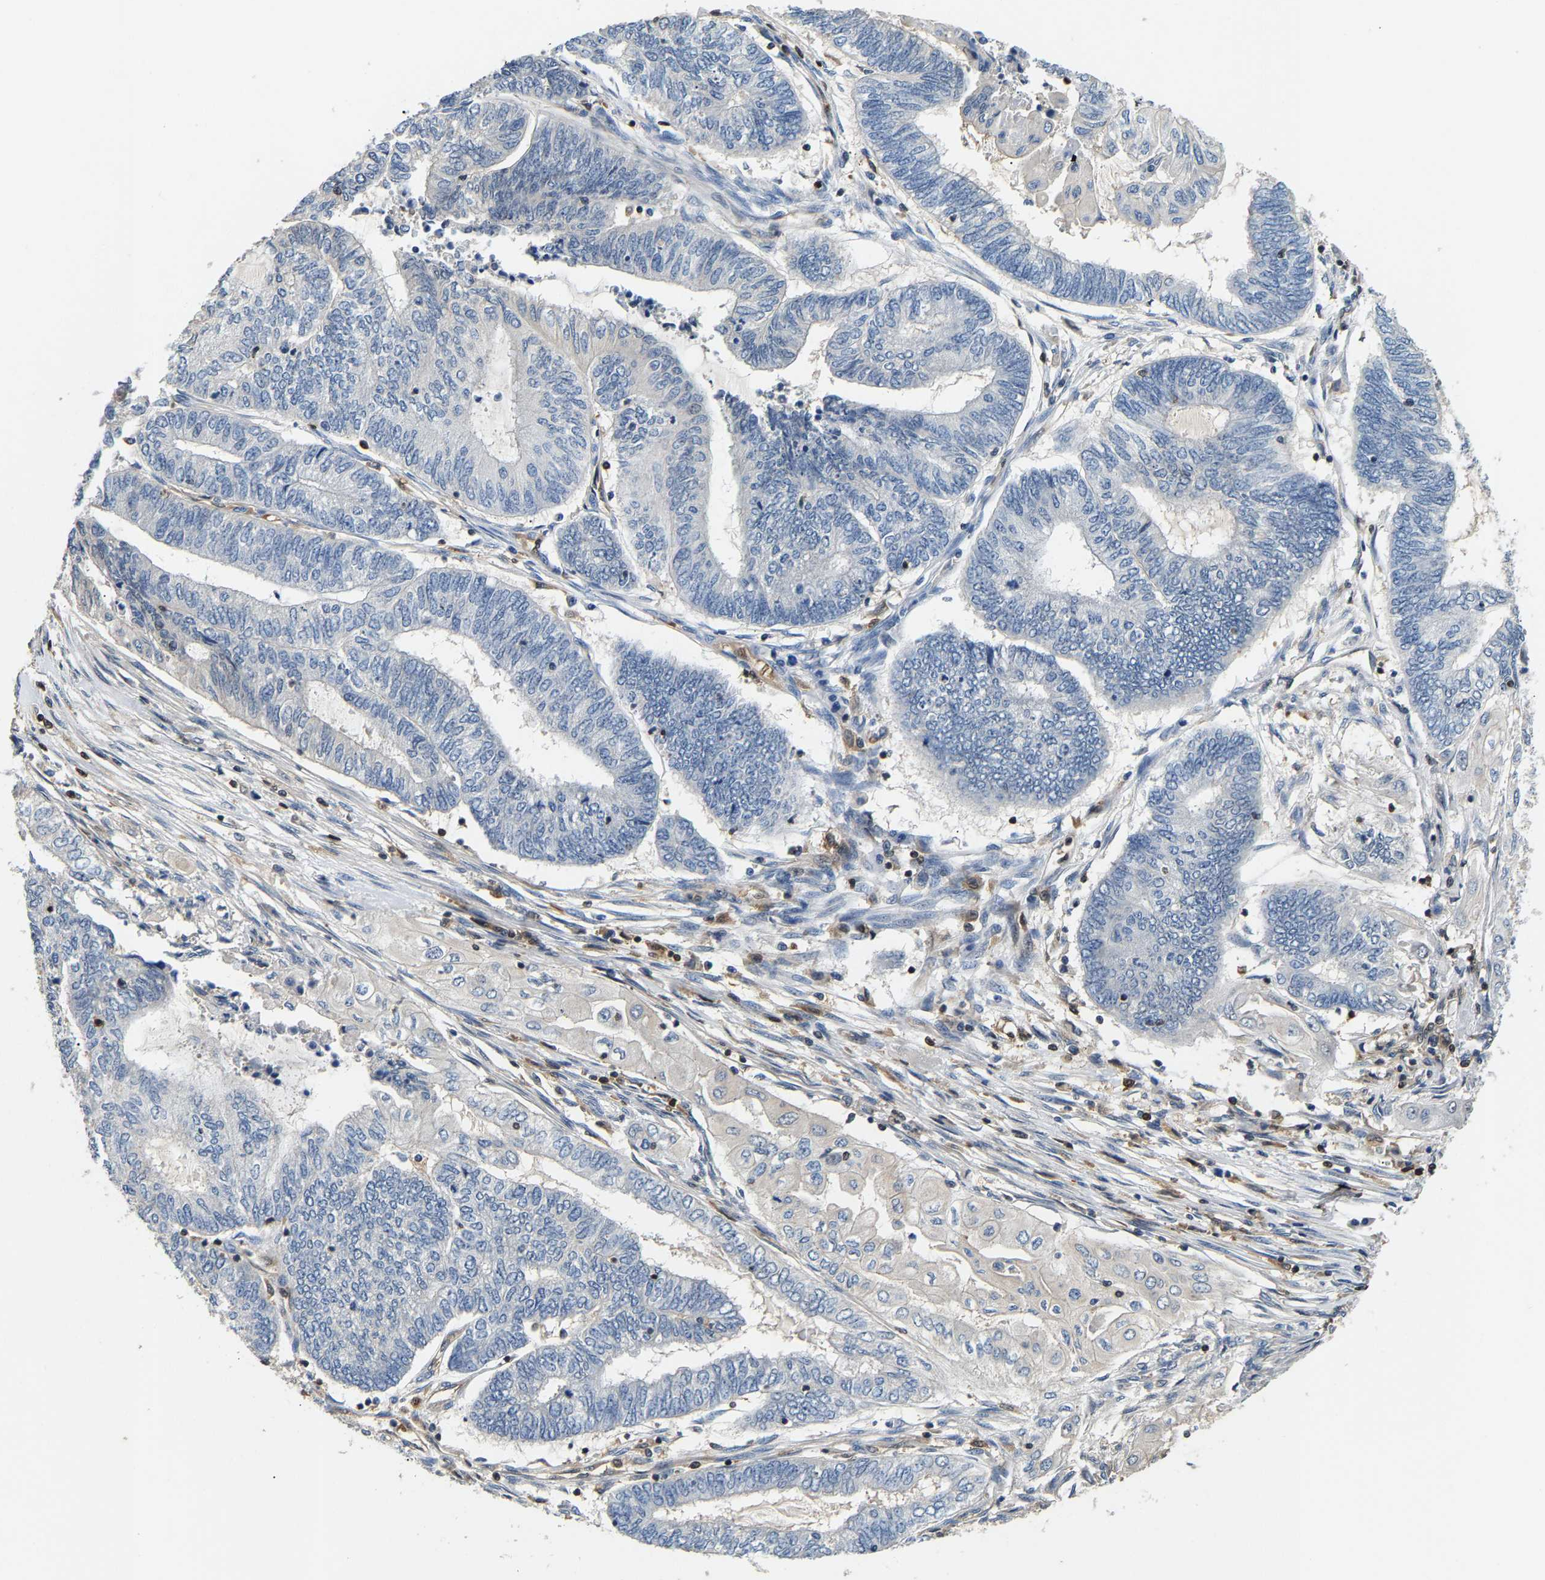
{"staining": {"intensity": "negative", "quantity": "none", "location": "none"}, "tissue": "endometrial cancer", "cell_type": "Tumor cells", "image_type": "cancer", "snomed": [{"axis": "morphology", "description": "Adenocarcinoma, NOS"}, {"axis": "topography", "description": "Uterus"}, {"axis": "topography", "description": "Endometrium"}], "caption": "Endometrial cancer (adenocarcinoma) was stained to show a protein in brown. There is no significant positivity in tumor cells.", "gene": "GIMAP7", "patient": {"sex": "female", "age": 70}}